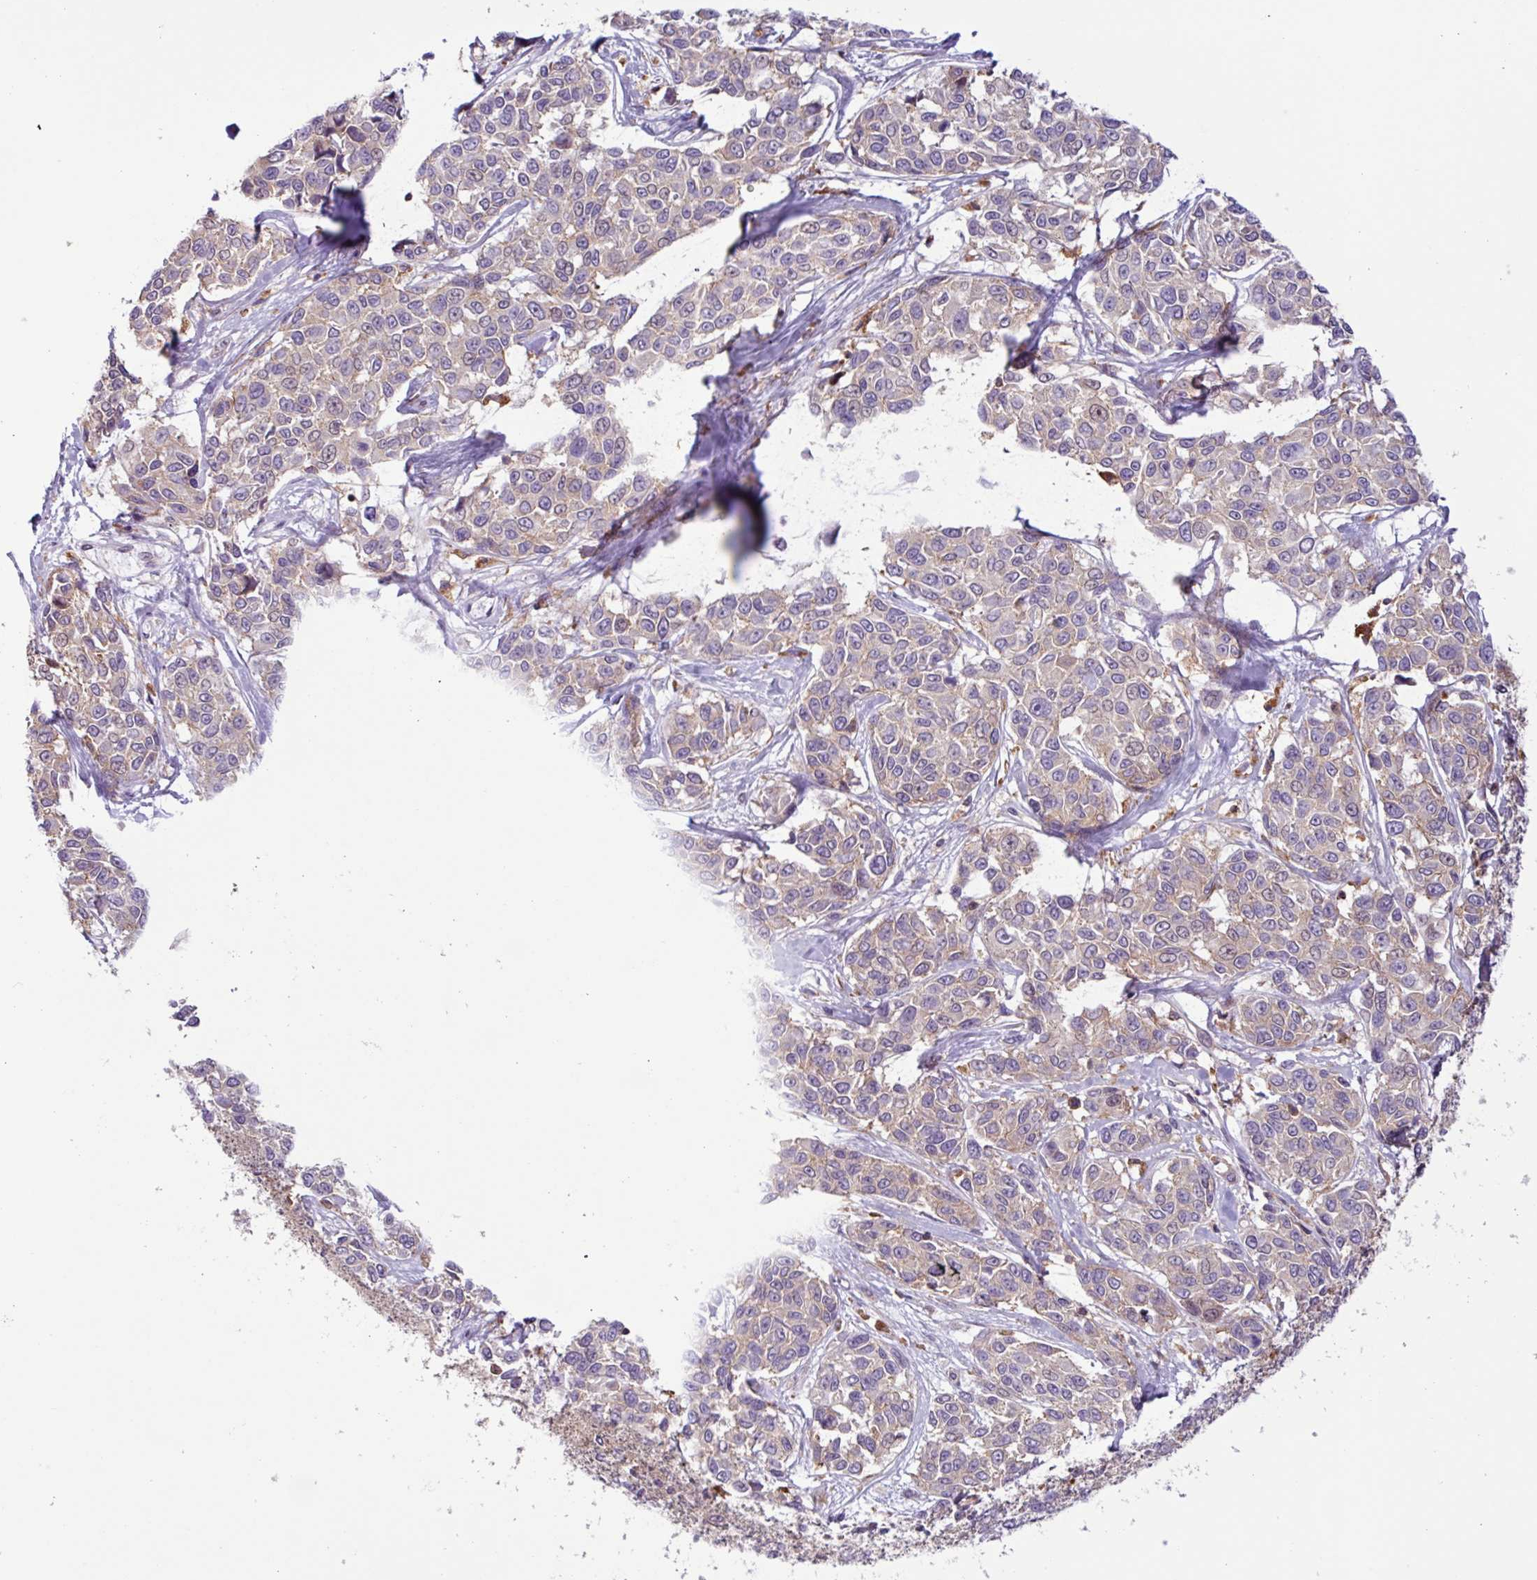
{"staining": {"intensity": "negative", "quantity": "none", "location": "none"}, "tissue": "melanoma", "cell_type": "Tumor cells", "image_type": "cancer", "snomed": [{"axis": "morphology", "description": "Malignant melanoma, NOS"}, {"axis": "topography", "description": "Skin"}], "caption": "There is no significant staining in tumor cells of melanoma.", "gene": "ACTR3", "patient": {"sex": "female", "age": 66}}